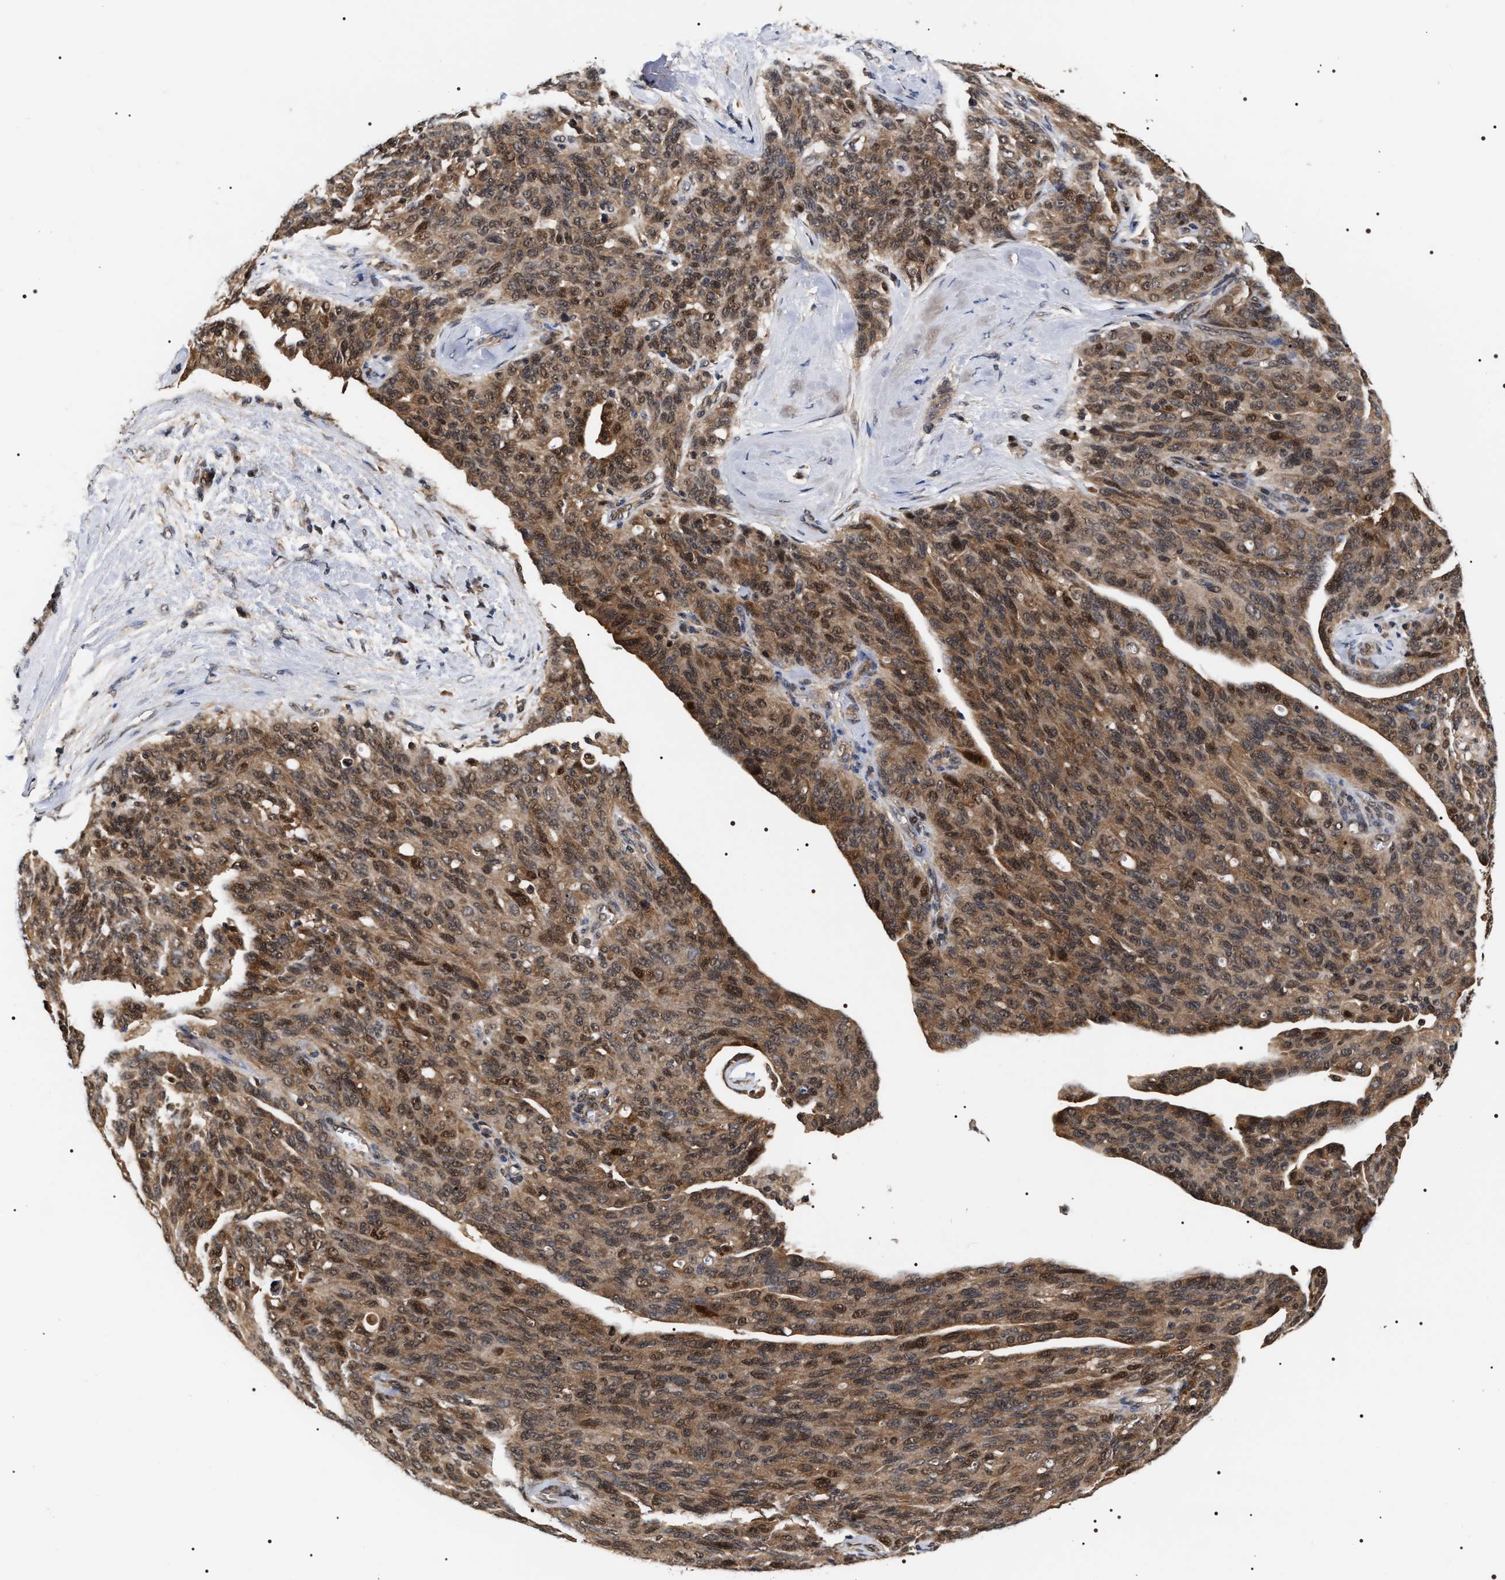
{"staining": {"intensity": "moderate", "quantity": ">75%", "location": "cytoplasmic/membranous,nuclear"}, "tissue": "ovarian cancer", "cell_type": "Tumor cells", "image_type": "cancer", "snomed": [{"axis": "morphology", "description": "Carcinoma, endometroid"}, {"axis": "topography", "description": "Ovary"}], "caption": "An IHC micrograph of tumor tissue is shown. Protein staining in brown shows moderate cytoplasmic/membranous and nuclear positivity in ovarian cancer (endometroid carcinoma) within tumor cells.", "gene": "BAG6", "patient": {"sex": "female", "age": 60}}